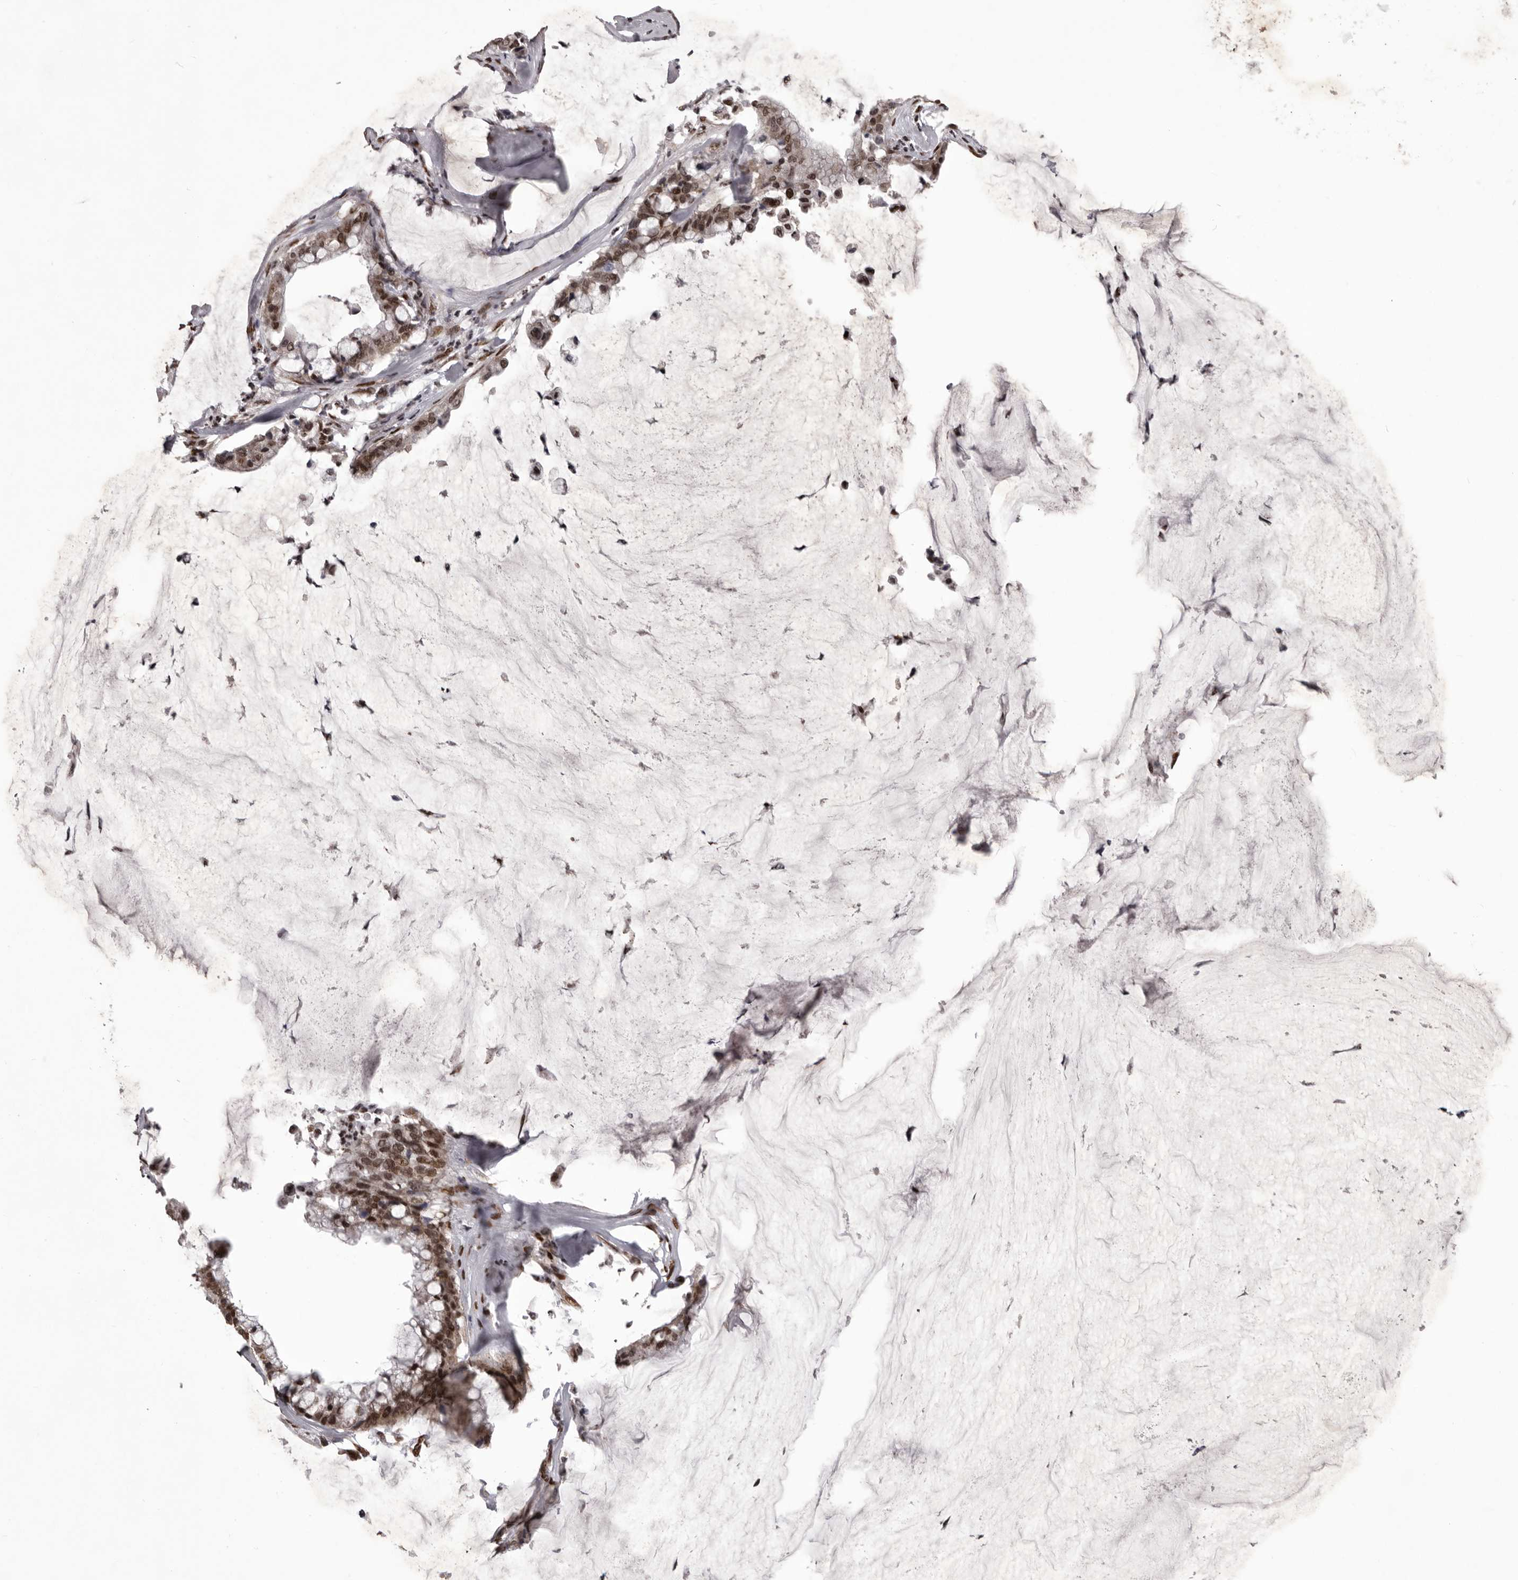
{"staining": {"intensity": "moderate", "quantity": ">75%", "location": "nuclear"}, "tissue": "pancreatic cancer", "cell_type": "Tumor cells", "image_type": "cancer", "snomed": [{"axis": "morphology", "description": "Adenocarcinoma, NOS"}, {"axis": "topography", "description": "Pancreas"}], "caption": "This histopathology image displays IHC staining of human pancreatic cancer, with medium moderate nuclear expression in approximately >75% of tumor cells.", "gene": "NUMA1", "patient": {"sex": "male", "age": 41}}